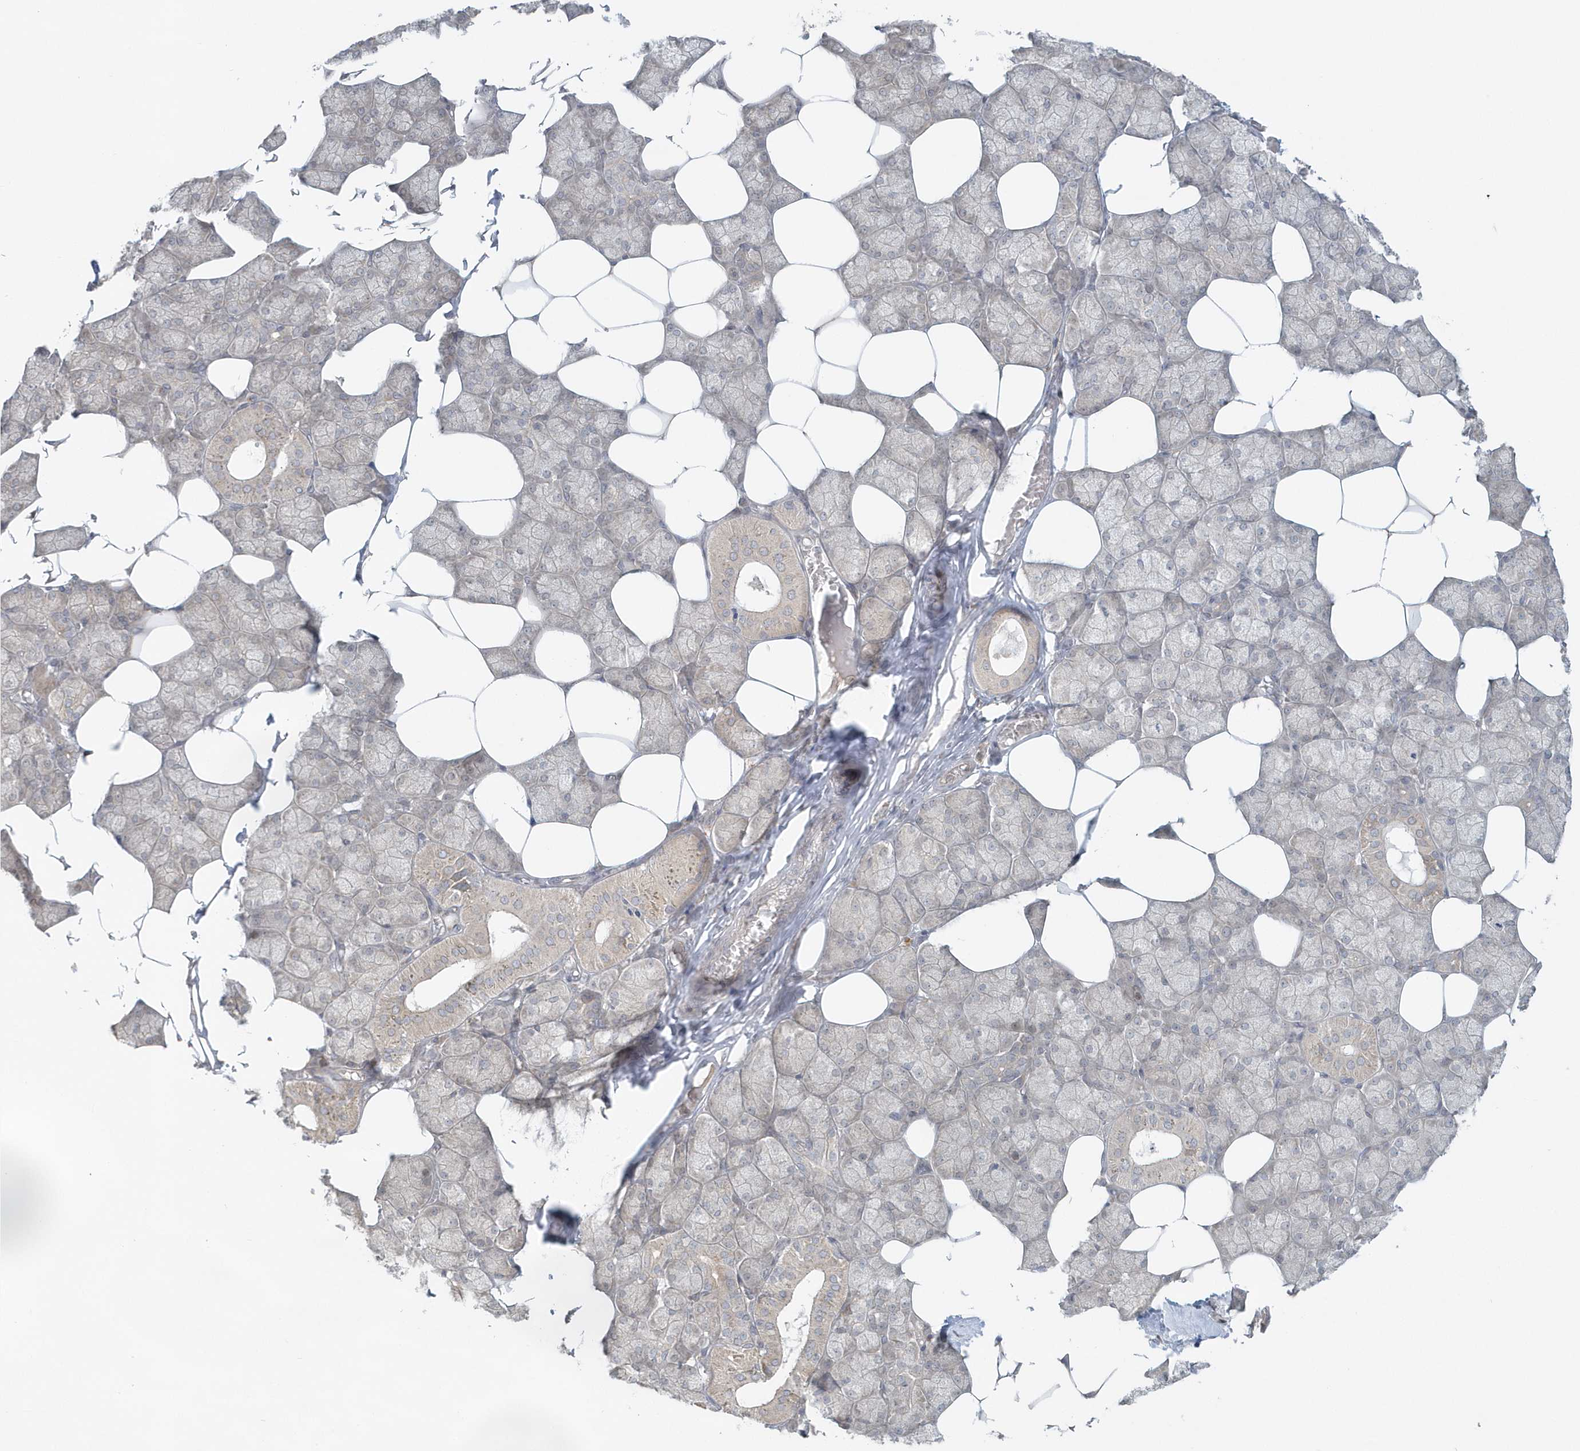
{"staining": {"intensity": "weak", "quantity": "25%-75%", "location": "cytoplasmic/membranous"}, "tissue": "salivary gland", "cell_type": "Glandular cells", "image_type": "normal", "snomed": [{"axis": "morphology", "description": "Normal tissue, NOS"}, {"axis": "topography", "description": "Salivary gland"}], "caption": "Approximately 25%-75% of glandular cells in normal salivary gland exhibit weak cytoplasmic/membranous protein staining as visualized by brown immunohistochemical staining.", "gene": "BLTP3A", "patient": {"sex": "male", "age": 62}}